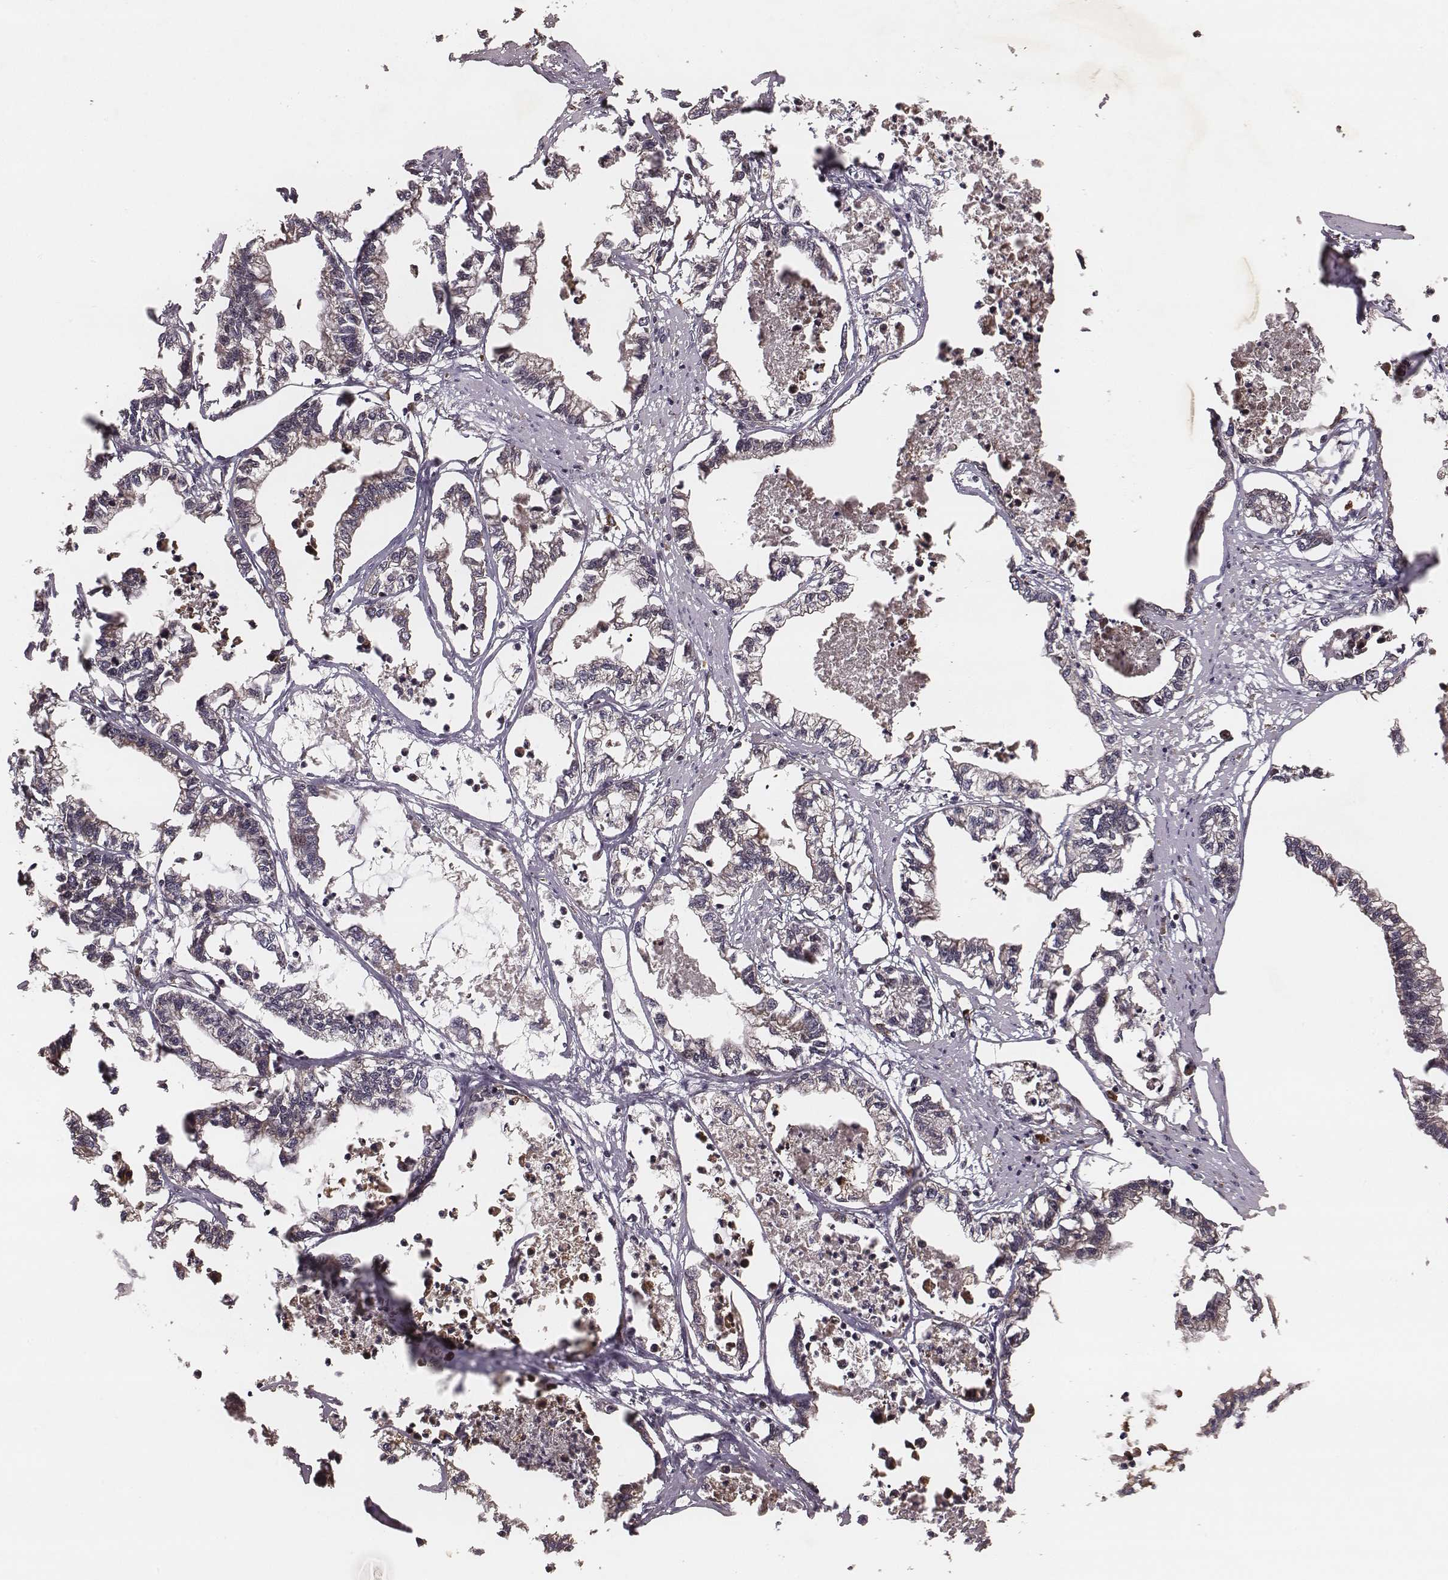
{"staining": {"intensity": "weak", "quantity": "<25%", "location": "cytoplasmic/membranous"}, "tissue": "stomach cancer", "cell_type": "Tumor cells", "image_type": "cancer", "snomed": [{"axis": "morphology", "description": "Adenocarcinoma, NOS"}, {"axis": "topography", "description": "Stomach"}], "caption": "There is no significant expression in tumor cells of stomach cancer (adenocarcinoma).", "gene": "ZDHHC21", "patient": {"sex": "male", "age": 83}}